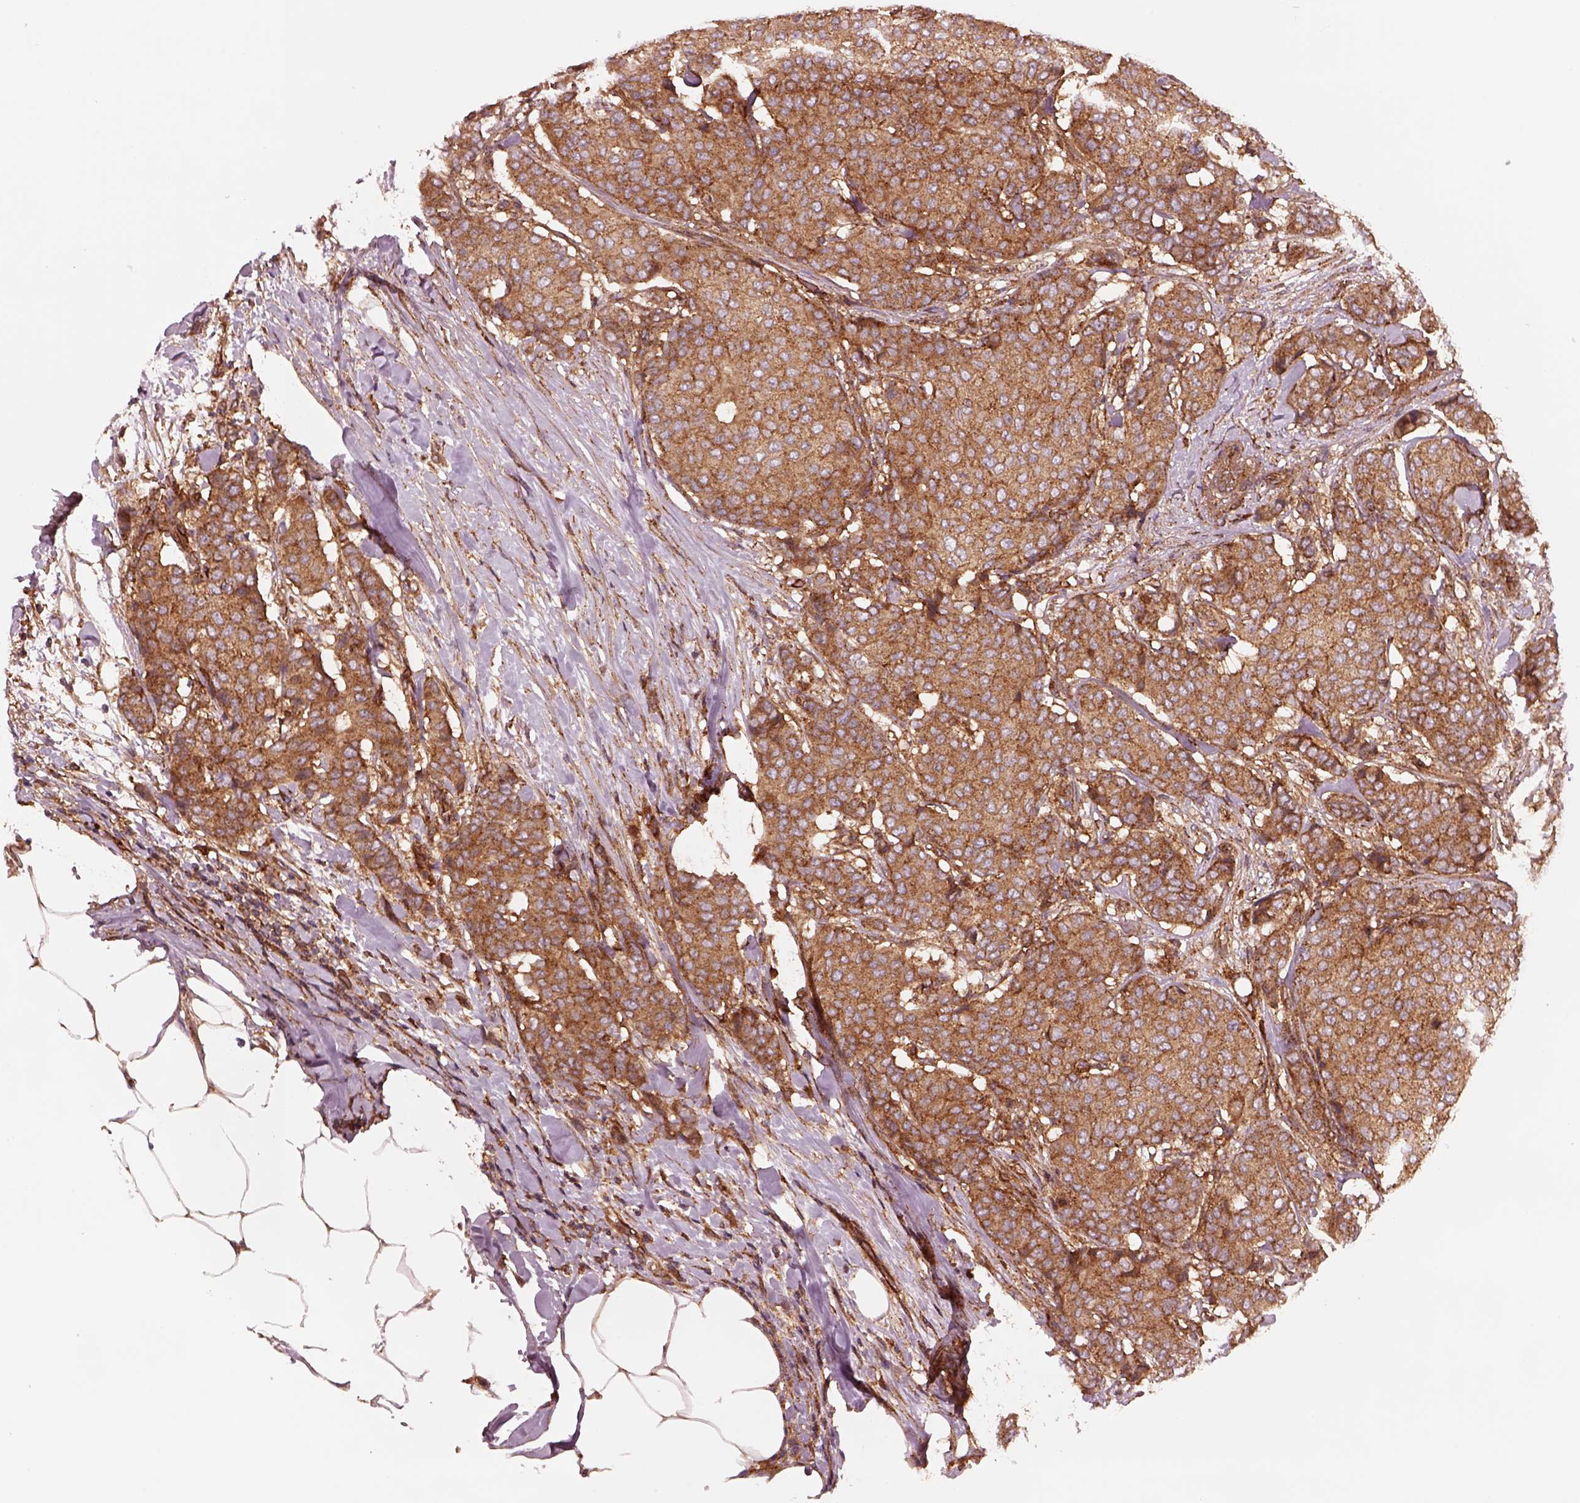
{"staining": {"intensity": "strong", "quantity": "25%-75%", "location": "cytoplasmic/membranous"}, "tissue": "breast cancer", "cell_type": "Tumor cells", "image_type": "cancer", "snomed": [{"axis": "morphology", "description": "Duct carcinoma"}, {"axis": "topography", "description": "Breast"}], "caption": "This is an image of immunohistochemistry staining of breast infiltrating ductal carcinoma, which shows strong staining in the cytoplasmic/membranous of tumor cells.", "gene": "WASHC2A", "patient": {"sex": "female", "age": 75}}